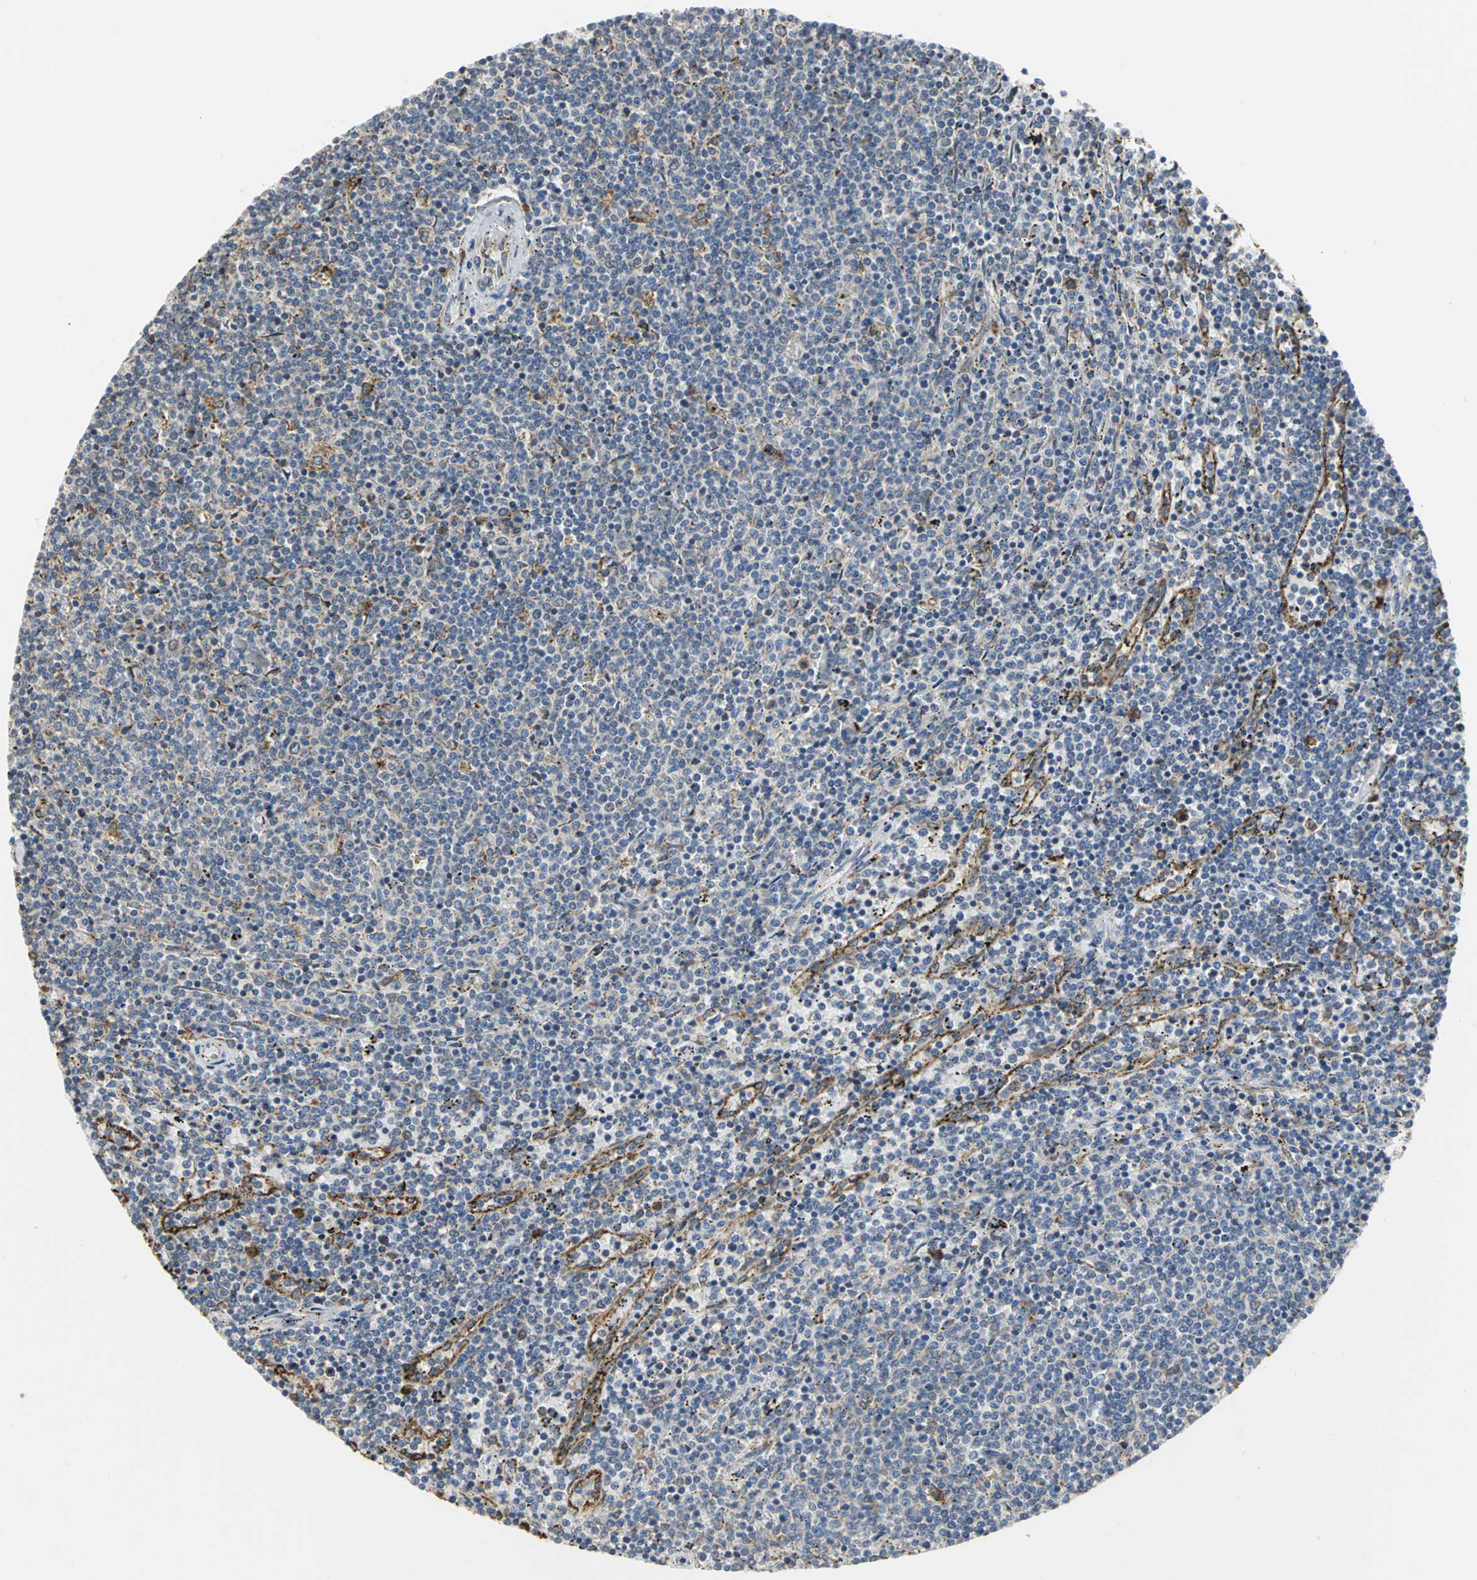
{"staining": {"intensity": "negative", "quantity": "none", "location": "none"}, "tissue": "lymphoma", "cell_type": "Tumor cells", "image_type": "cancer", "snomed": [{"axis": "morphology", "description": "Malignant lymphoma, non-Hodgkin's type, Low grade"}, {"axis": "topography", "description": "Spleen"}], "caption": "An image of human malignant lymphoma, non-Hodgkin's type (low-grade) is negative for staining in tumor cells. Nuclei are stained in blue.", "gene": "SDF2L1", "patient": {"sex": "female", "age": 50}}